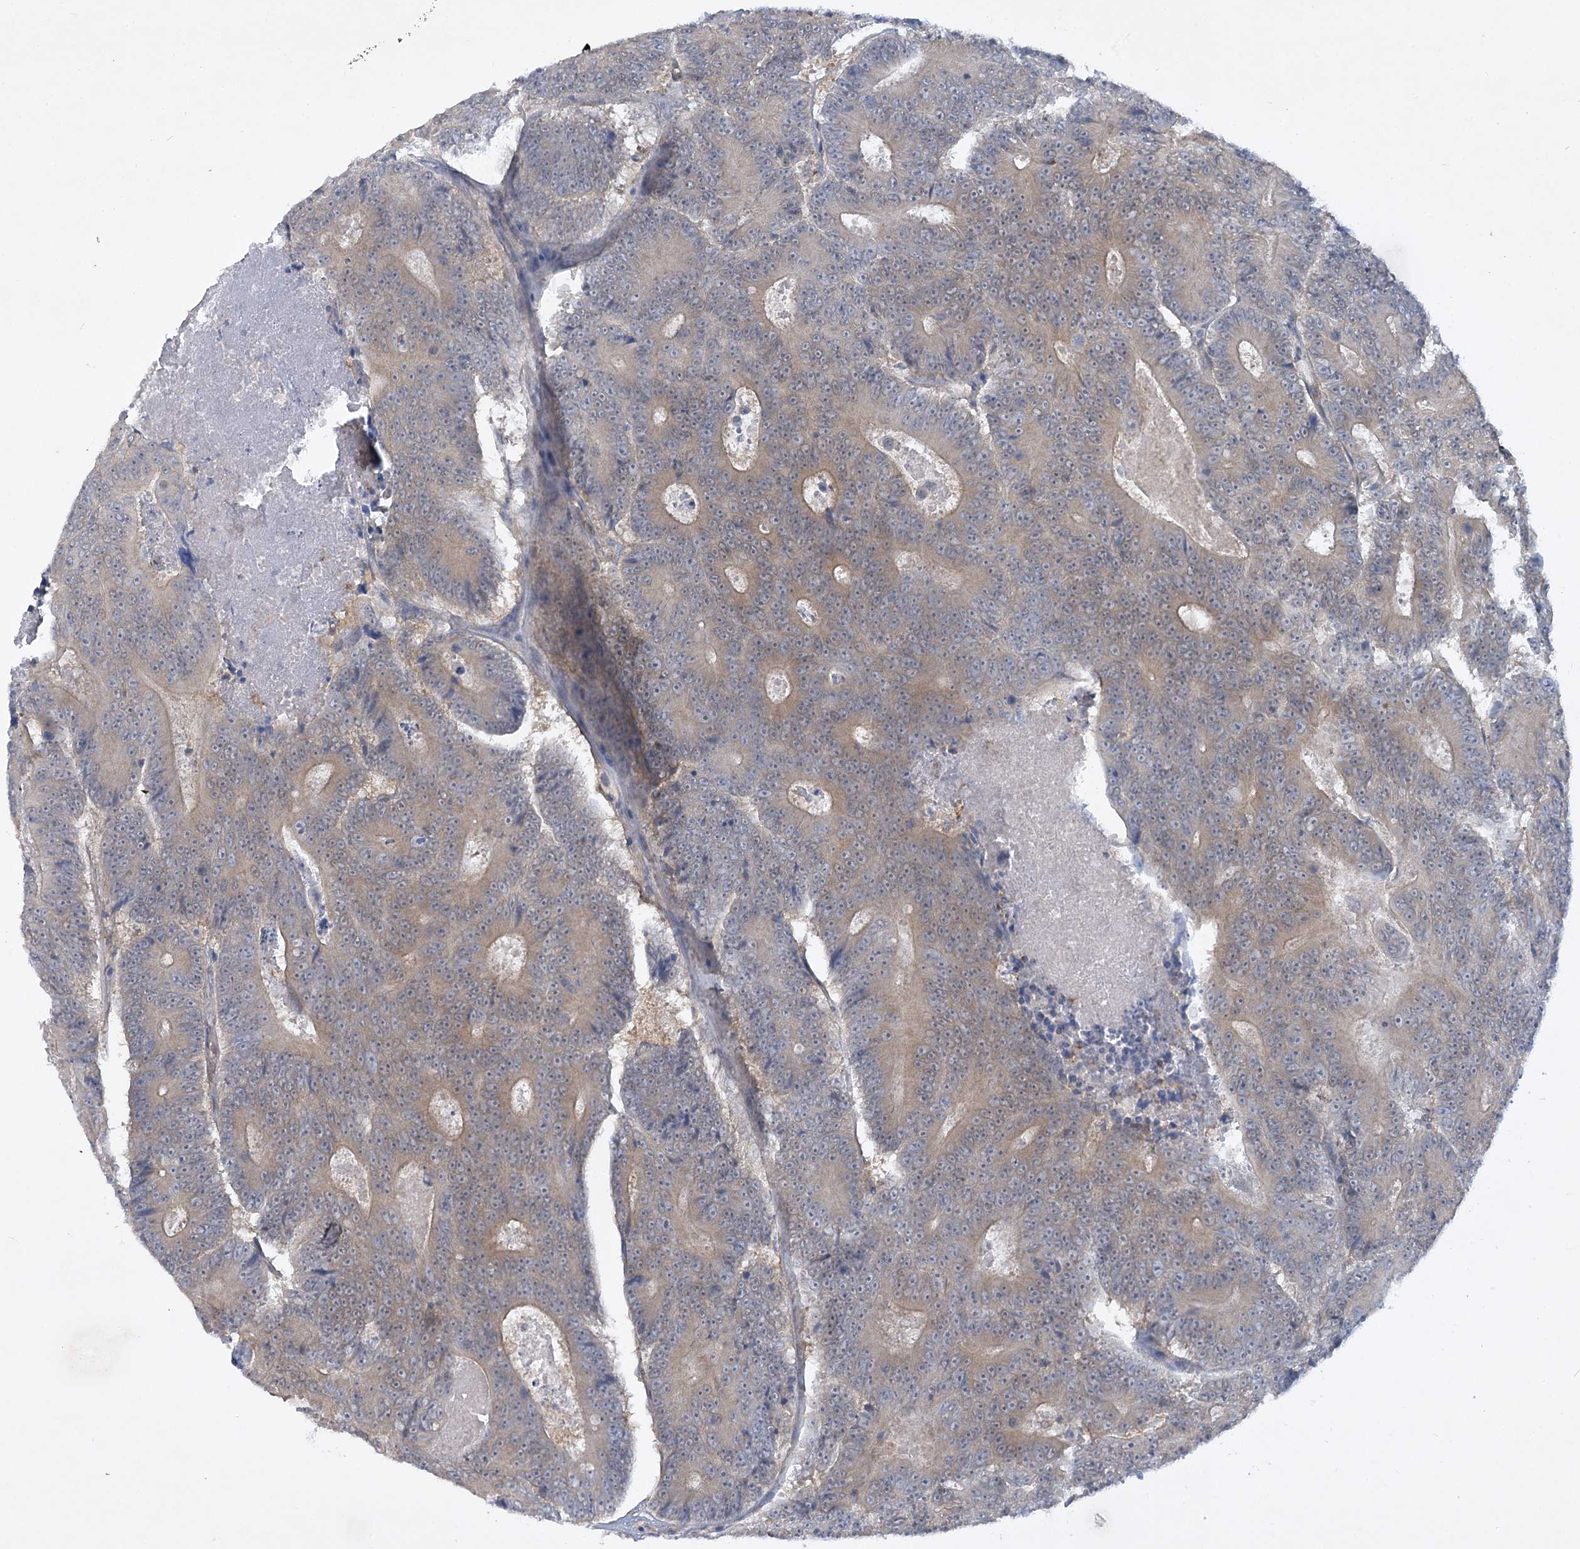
{"staining": {"intensity": "weak", "quantity": "25%-75%", "location": "cytoplasmic/membranous"}, "tissue": "colorectal cancer", "cell_type": "Tumor cells", "image_type": "cancer", "snomed": [{"axis": "morphology", "description": "Adenocarcinoma, NOS"}, {"axis": "topography", "description": "Colon"}], "caption": "Adenocarcinoma (colorectal) was stained to show a protein in brown. There is low levels of weak cytoplasmic/membranous positivity in approximately 25%-75% of tumor cells.", "gene": "AAMDC", "patient": {"sex": "male", "age": 83}}